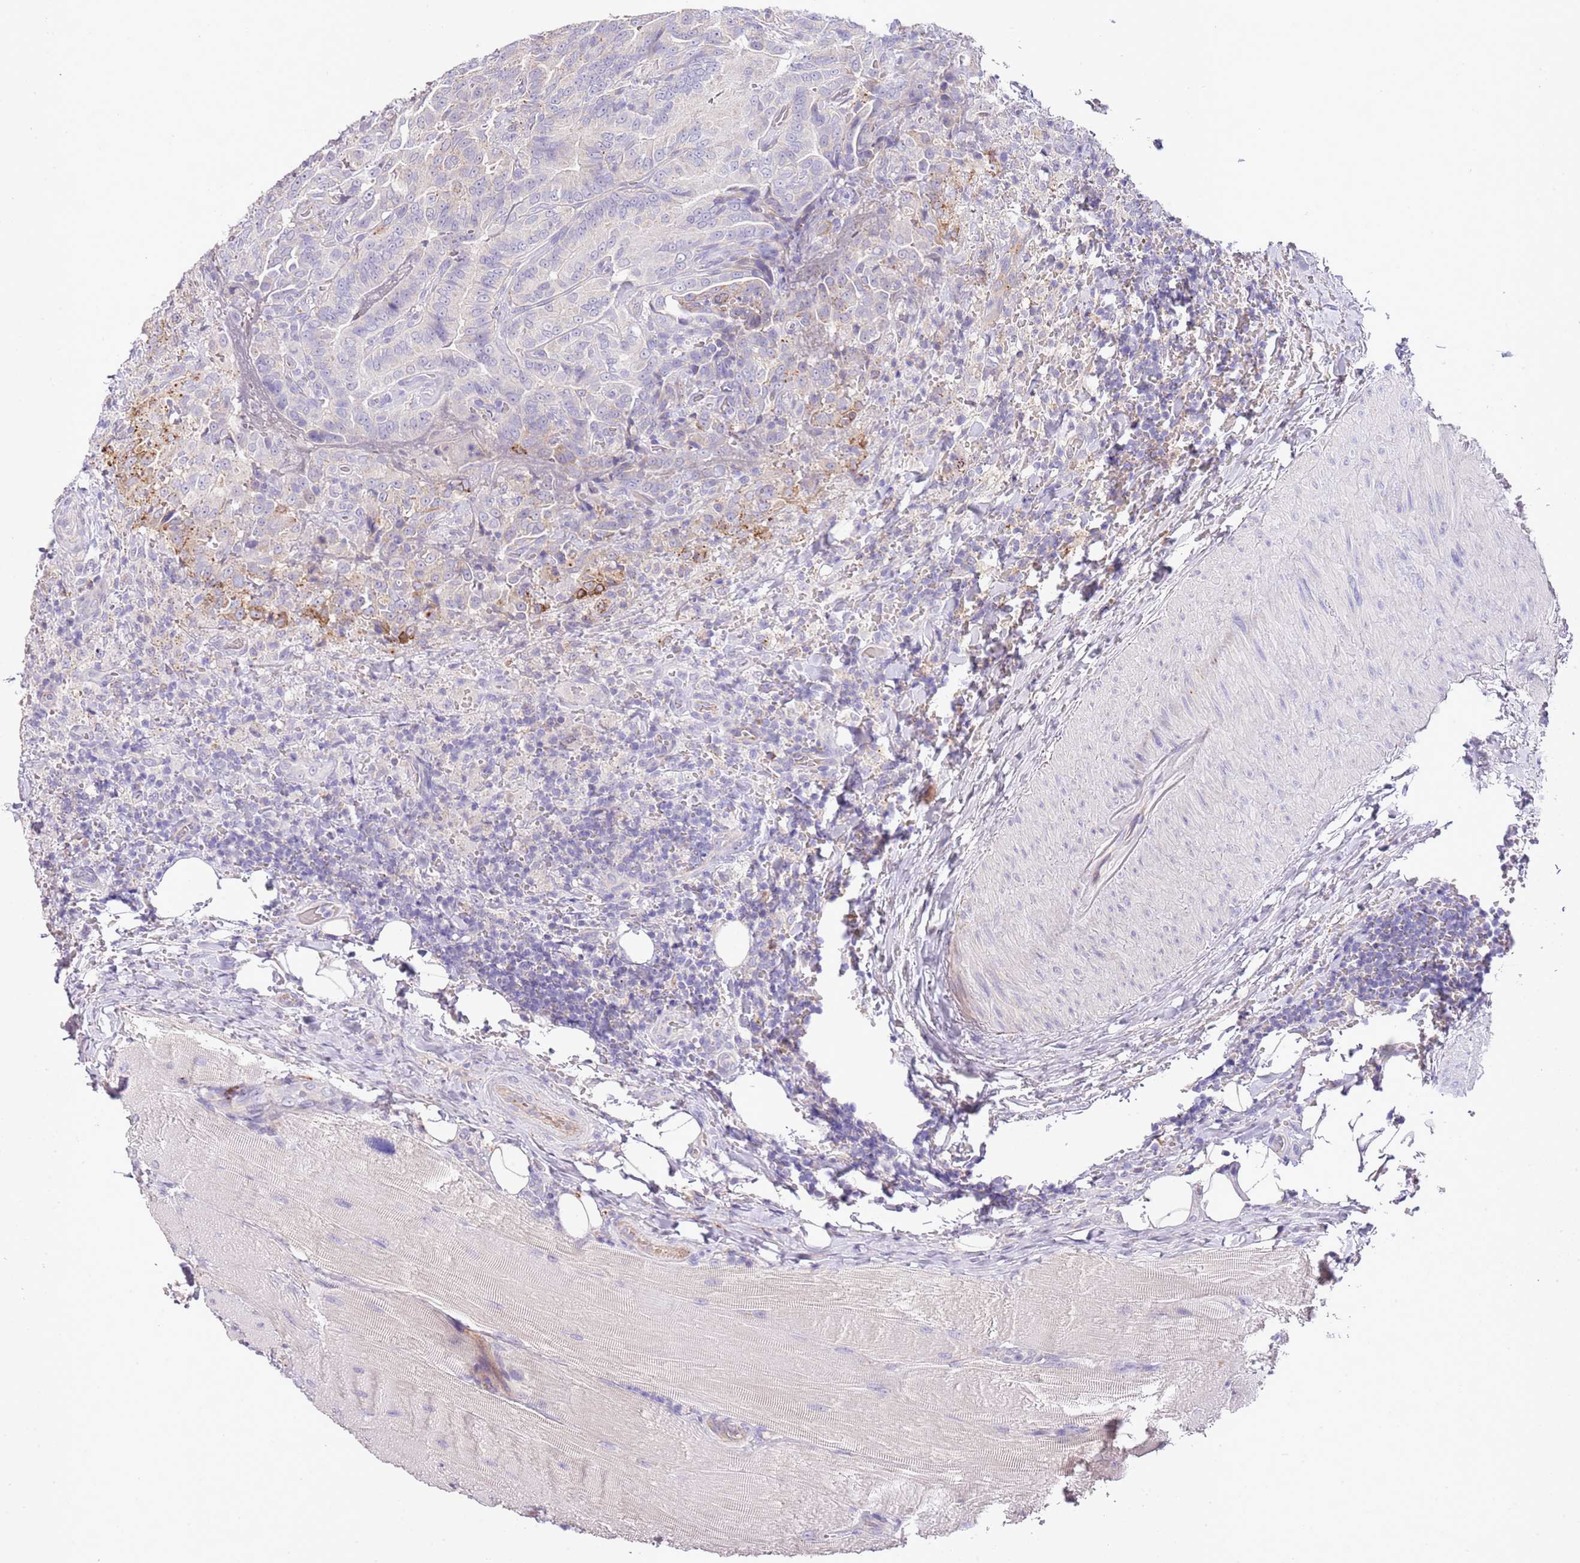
{"staining": {"intensity": "negative", "quantity": "none", "location": "none"}, "tissue": "thyroid cancer", "cell_type": "Tumor cells", "image_type": "cancer", "snomed": [{"axis": "morphology", "description": "Papillary adenocarcinoma, NOS"}, {"axis": "topography", "description": "Thyroid gland"}], "caption": "Immunohistochemistry histopathology image of neoplastic tissue: human papillary adenocarcinoma (thyroid) stained with DAB (3,3'-diaminobenzidine) shows no significant protein positivity in tumor cells.", "gene": "ABHD17A", "patient": {"sex": "male", "age": 61}}